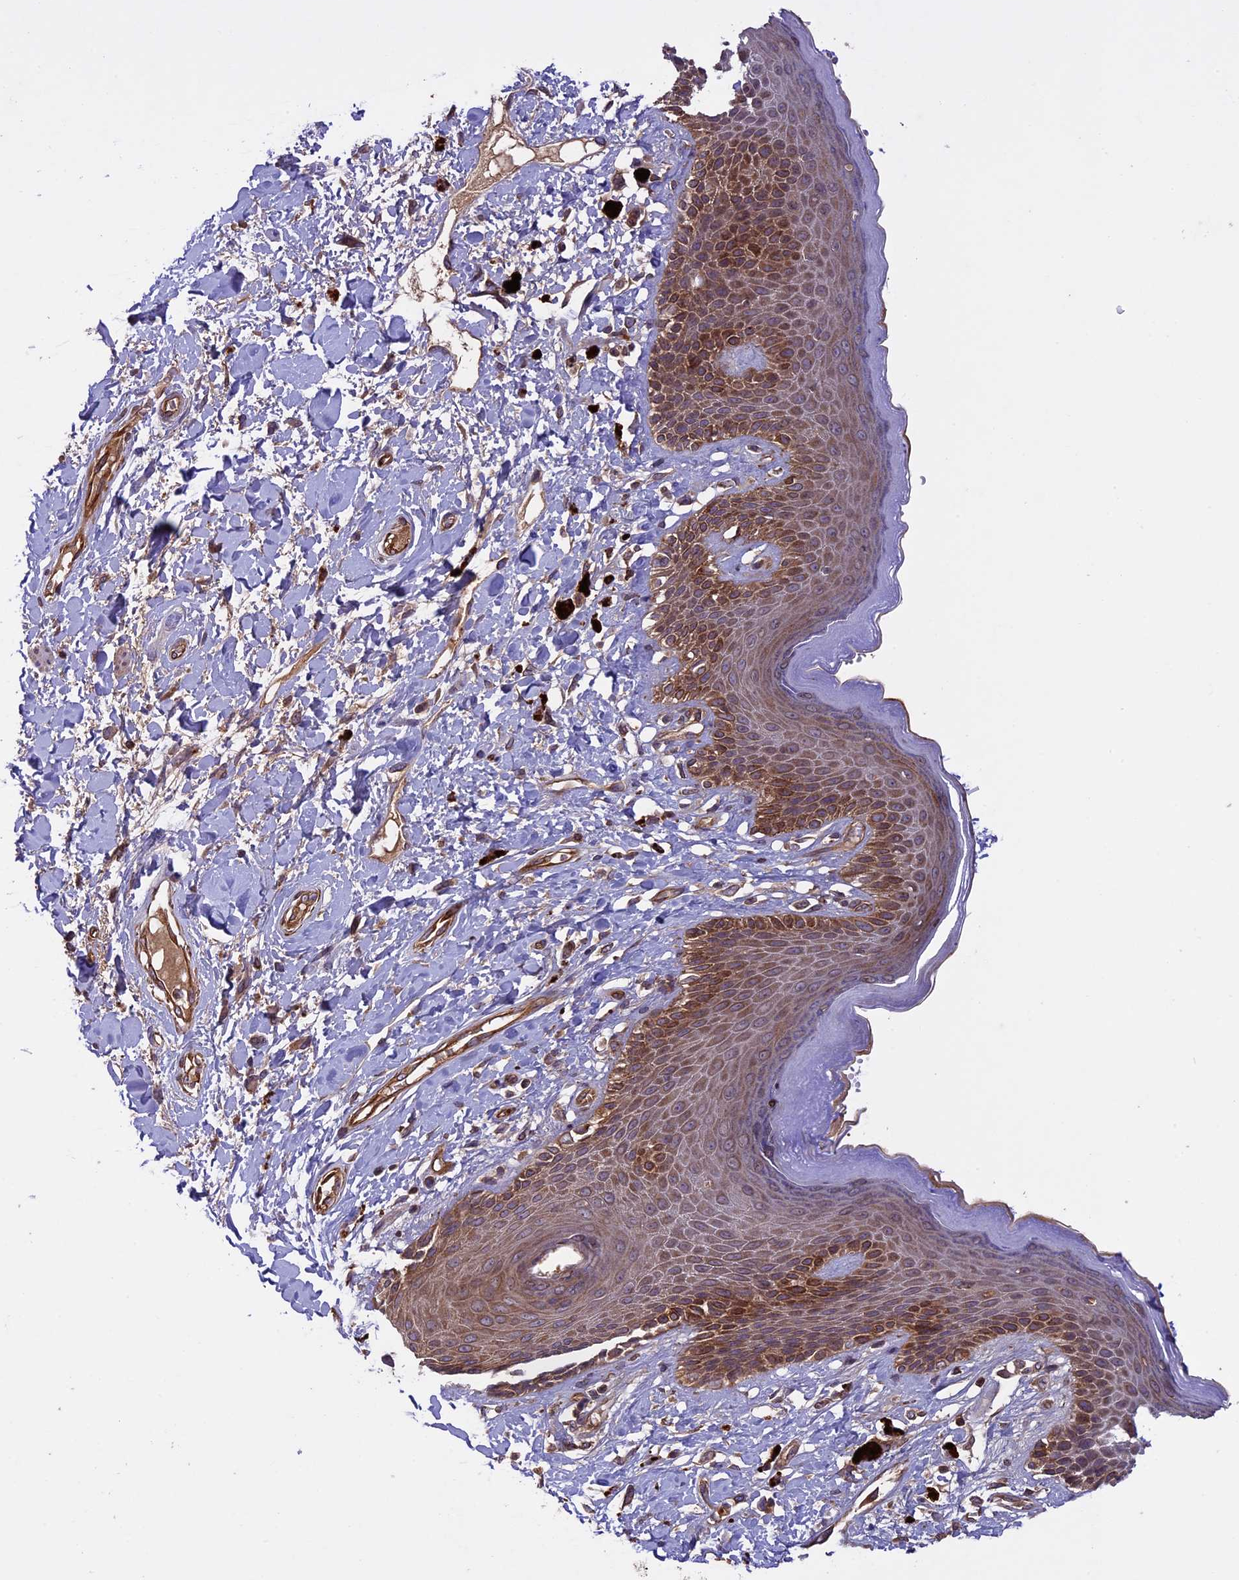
{"staining": {"intensity": "strong", "quantity": "25%-75%", "location": "cytoplasmic/membranous"}, "tissue": "skin", "cell_type": "Epidermal cells", "image_type": "normal", "snomed": [{"axis": "morphology", "description": "Normal tissue, NOS"}, {"axis": "topography", "description": "Anal"}], "caption": "DAB (3,3'-diaminobenzidine) immunohistochemical staining of benign human skin shows strong cytoplasmic/membranous protein staining in approximately 25%-75% of epidermal cells.", "gene": "CCDC125", "patient": {"sex": "female", "age": 78}}